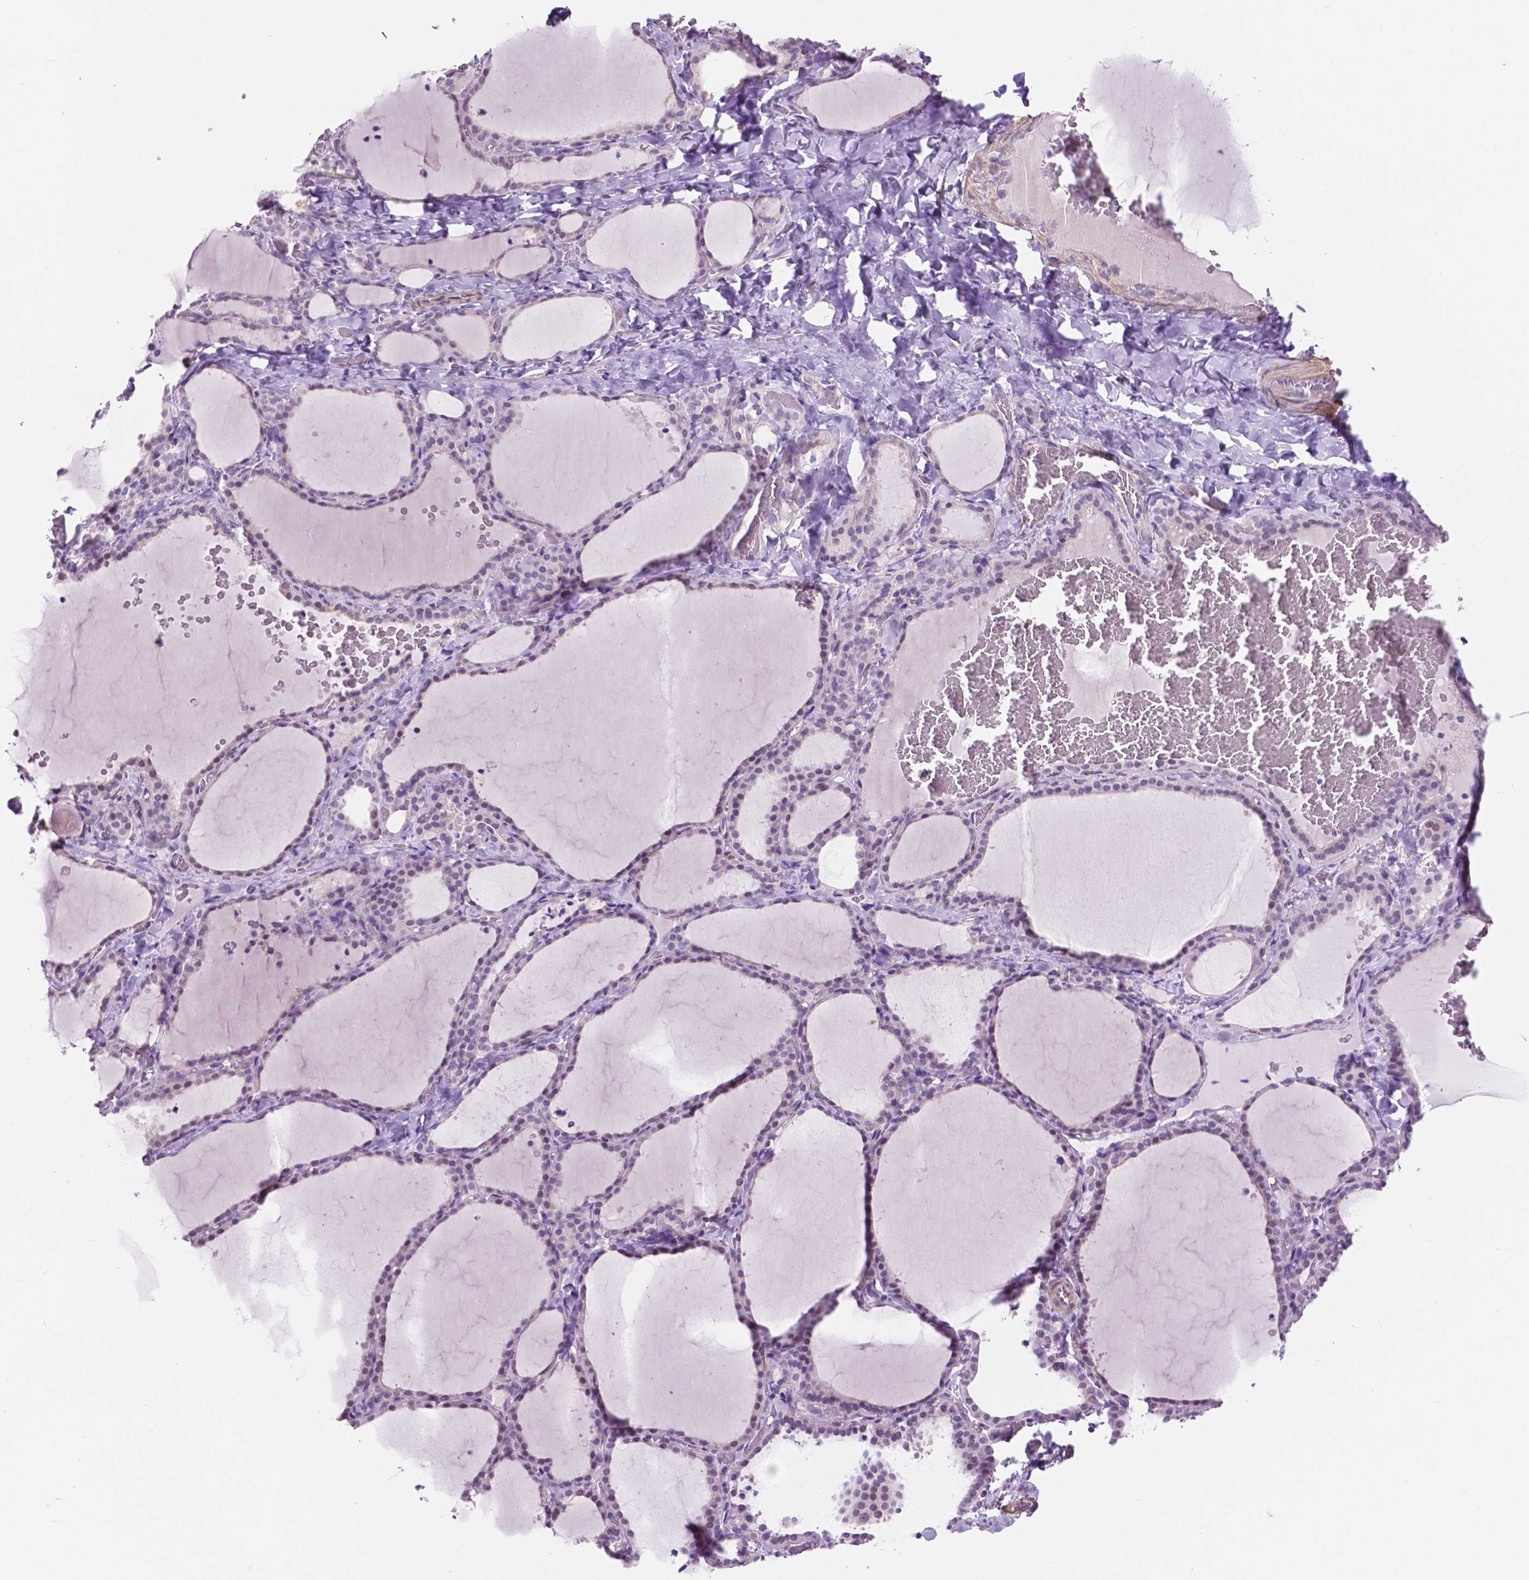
{"staining": {"intensity": "negative", "quantity": "none", "location": "none"}, "tissue": "thyroid gland", "cell_type": "Glandular cells", "image_type": "normal", "snomed": [{"axis": "morphology", "description": "Normal tissue, NOS"}, {"axis": "topography", "description": "Thyroid gland"}], "caption": "Thyroid gland was stained to show a protein in brown. There is no significant positivity in glandular cells. The staining was performed using DAB (3,3'-diaminobenzidine) to visualize the protein expression in brown, while the nuclei were stained in blue with hematoxylin (Magnification: 20x).", "gene": "ACY3", "patient": {"sex": "female", "age": 22}}